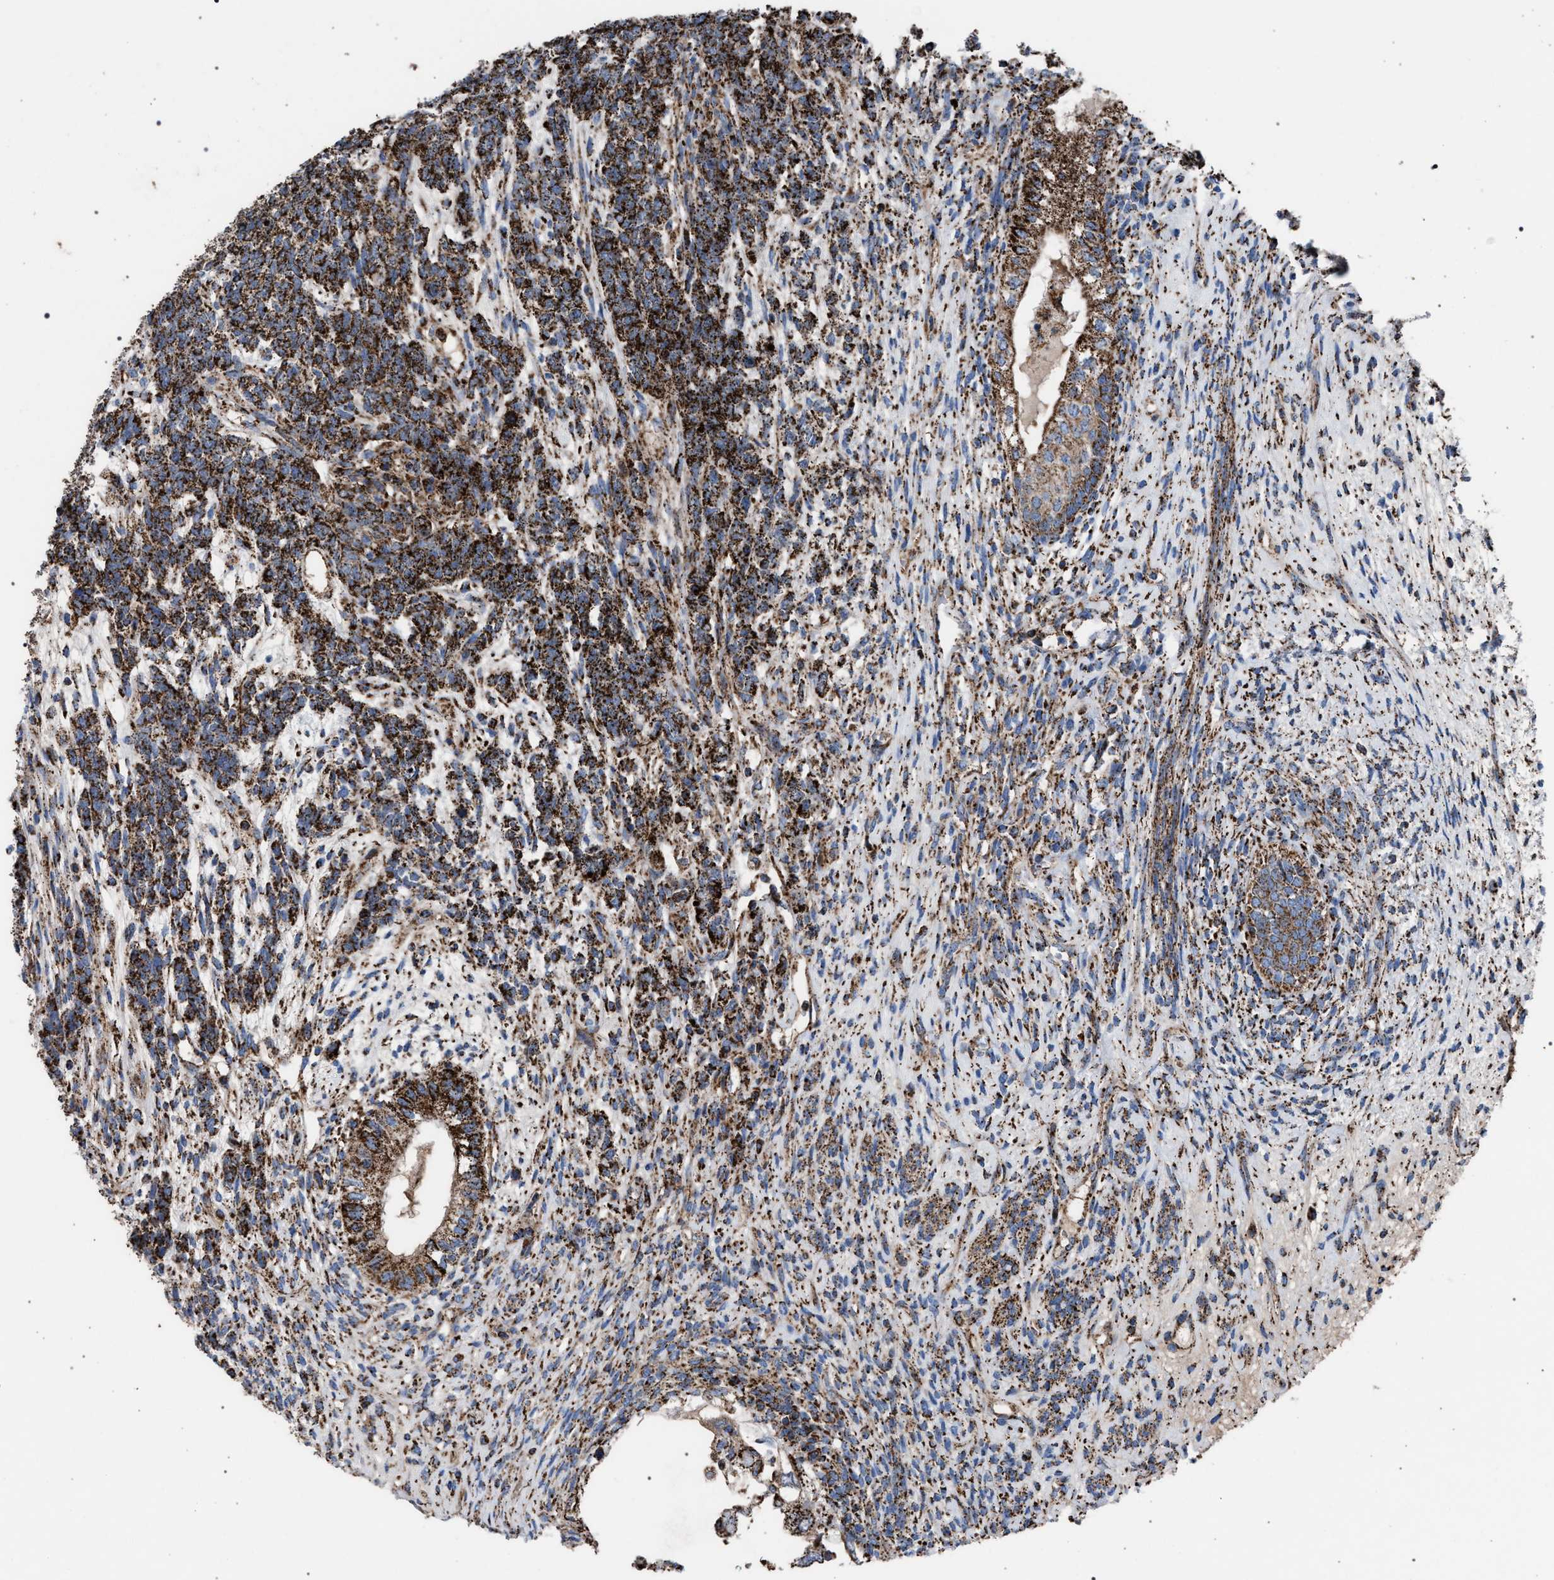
{"staining": {"intensity": "strong", "quantity": ">75%", "location": "cytoplasmic/membranous"}, "tissue": "testis cancer", "cell_type": "Tumor cells", "image_type": "cancer", "snomed": [{"axis": "morphology", "description": "Seminoma, NOS"}, {"axis": "topography", "description": "Testis"}], "caption": "Protein staining of seminoma (testis) tissue reveals strong cytoplasmic/membranous staining in about >75% of tumor cells.", "gene": "VPS13A", "patient": {"sex": "male", "age": 28}}